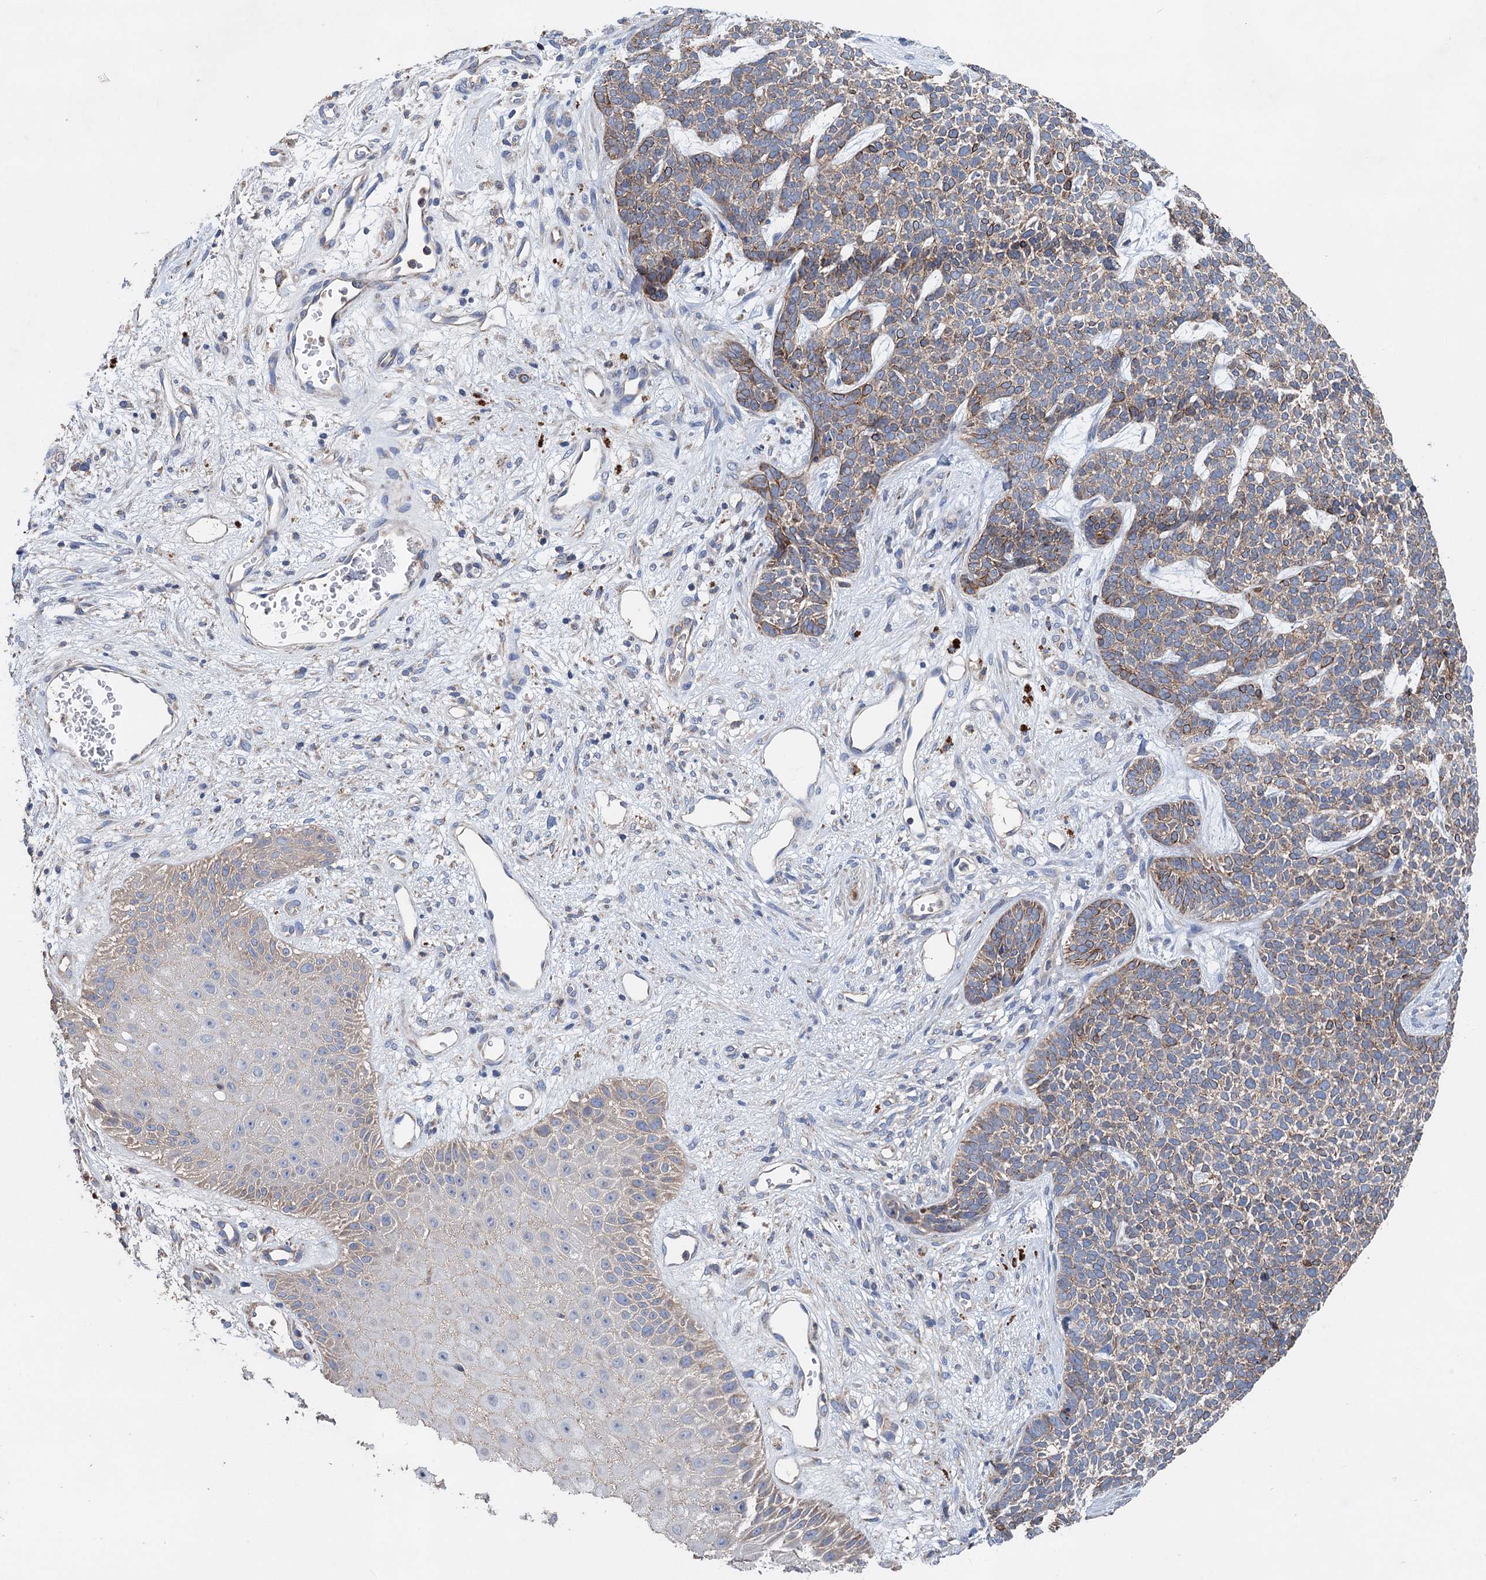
{"staining": {"intensity": "moderate", "quantity": "25%-75%", "location": "cytoplasmic/membranous"}, "tissue": "skin cancer", "cell_type": "Tumor cells", "image_type": "cancer", "snomed": [{"axis": "morphology", "description": "Basal cell carcinoma"}, {"axis": "topography", "description": "Skin"}], "caption": "A photomicrograph of skin cancer (basal cell carcinoma) stained for a protein displays moderate cytoplasmic/membranous brown staining in tumor cells. (IHC, brightfield microscopy, high magnification).", "gene": "DGLUCY", "patient": {"sex": "female", "age": 84}}